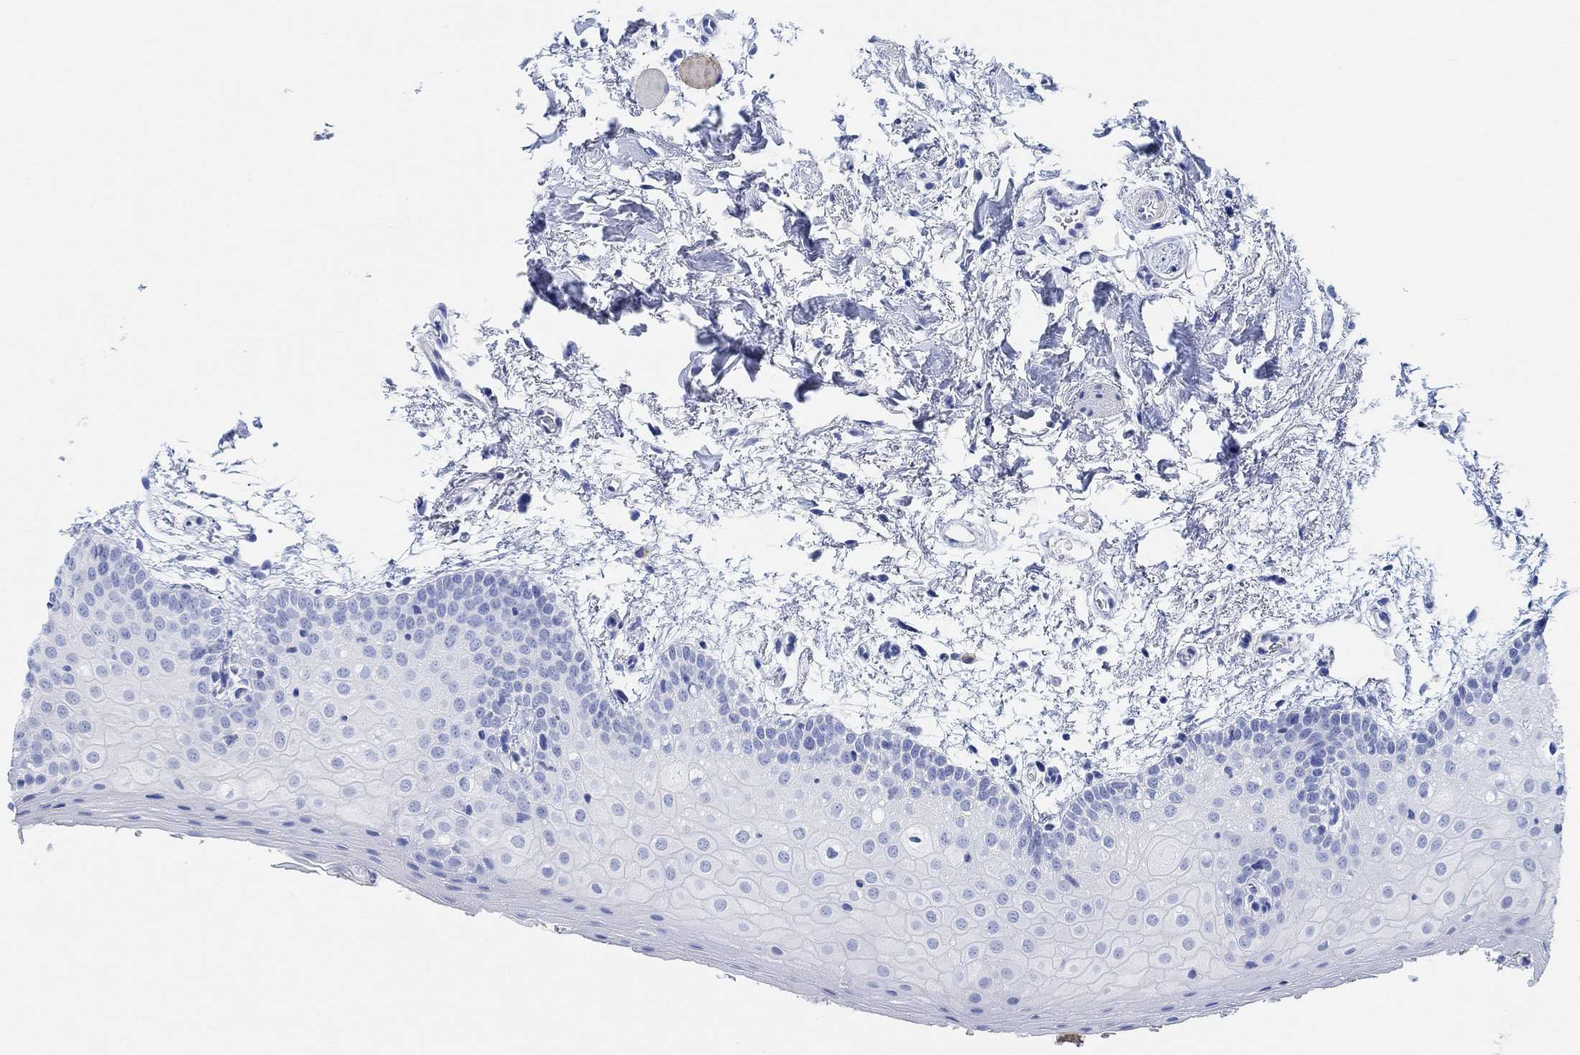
{"staining": {"intensity": "negative", "quantity": "none", "location": "none"}, "tissue": "oral mucosa", "cell_type": "Squamous epithelial cells", "image_type": "normal", "snomed": [{"axis": "morphology", "description": "Normal tissue, NOS"}, {"axis": "topography", "description": "Oral tissue"}, {"axis": "topography", "description": "Tounge, NOS"}], "caption": "This histopathology image is of benign oral mucosa stained with IHC to label a protein in brown with the nuclei are counter-stained blue. There is no positivity in squamous epithelial cells. The staining was performed using DAB (3,3'-diaminobenzidine) to visualize the protein expression in brown, while the nuclei were stained in blue with hematoxylin (Magnification: 20x).", "gene": "ANKRD33", "patient": {"sex": "female", "age": 86}}